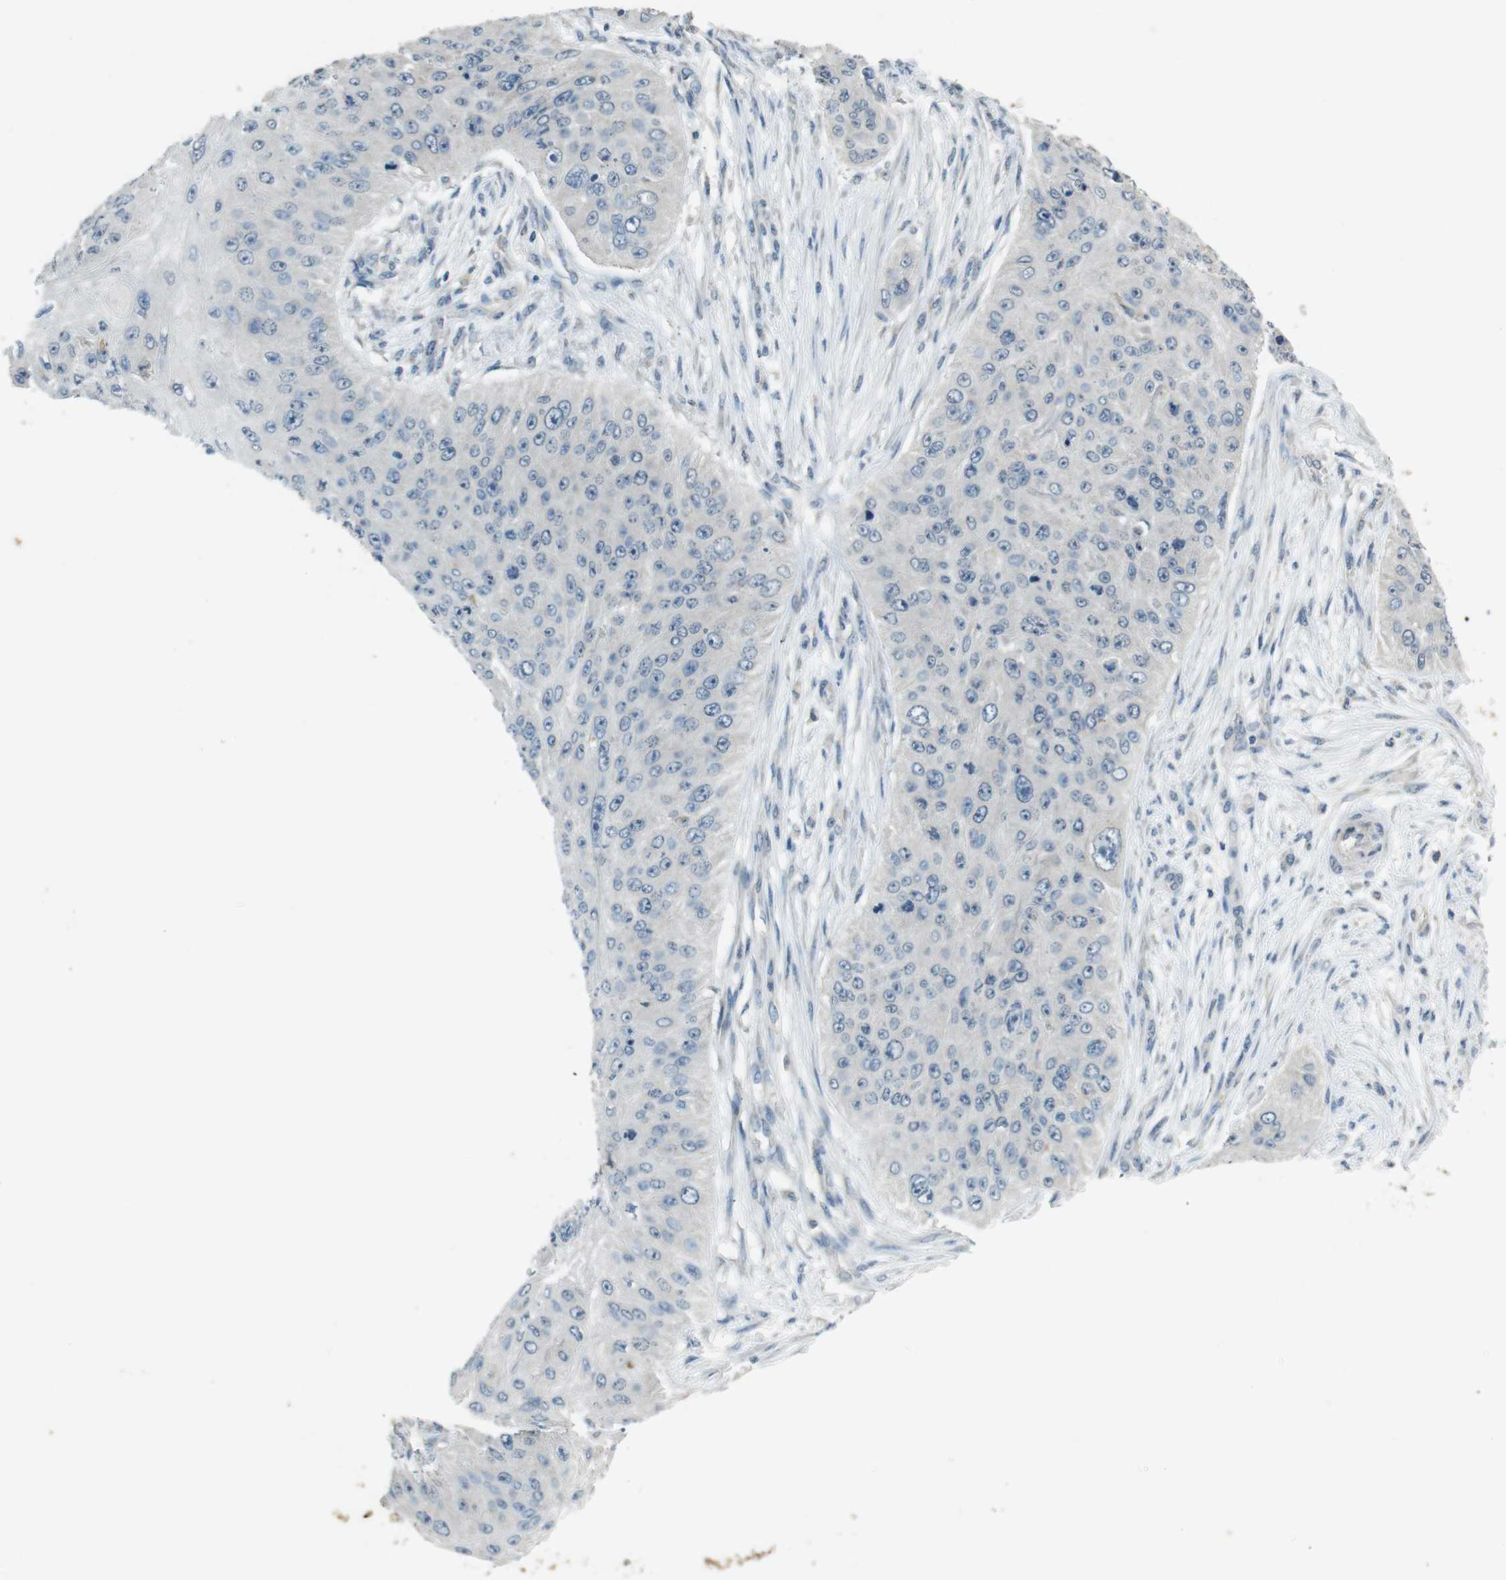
{"staining": {"intensity": "negative", "quantity": "none", "location": "none"}, "tissue": "skin cancer", "cell_type": "Tumor cells", "image_type": "cancer", "snomed": [{"axis": "morphology", "description": "Squamous cell carcinoma, NOS"}, {"axis": "topography", "description": "Skin"}], "caption": "DAB immunohistochemical staining of human skin cancer displays no significant staining in tumor cells. Brightfield microscopy of immunohistochemistry stained with DAB (brown) and hematoxylin (blue), captured at high magnification.", "gene": "MUC5B", "patient": {"sex": "female", "age": 80}}